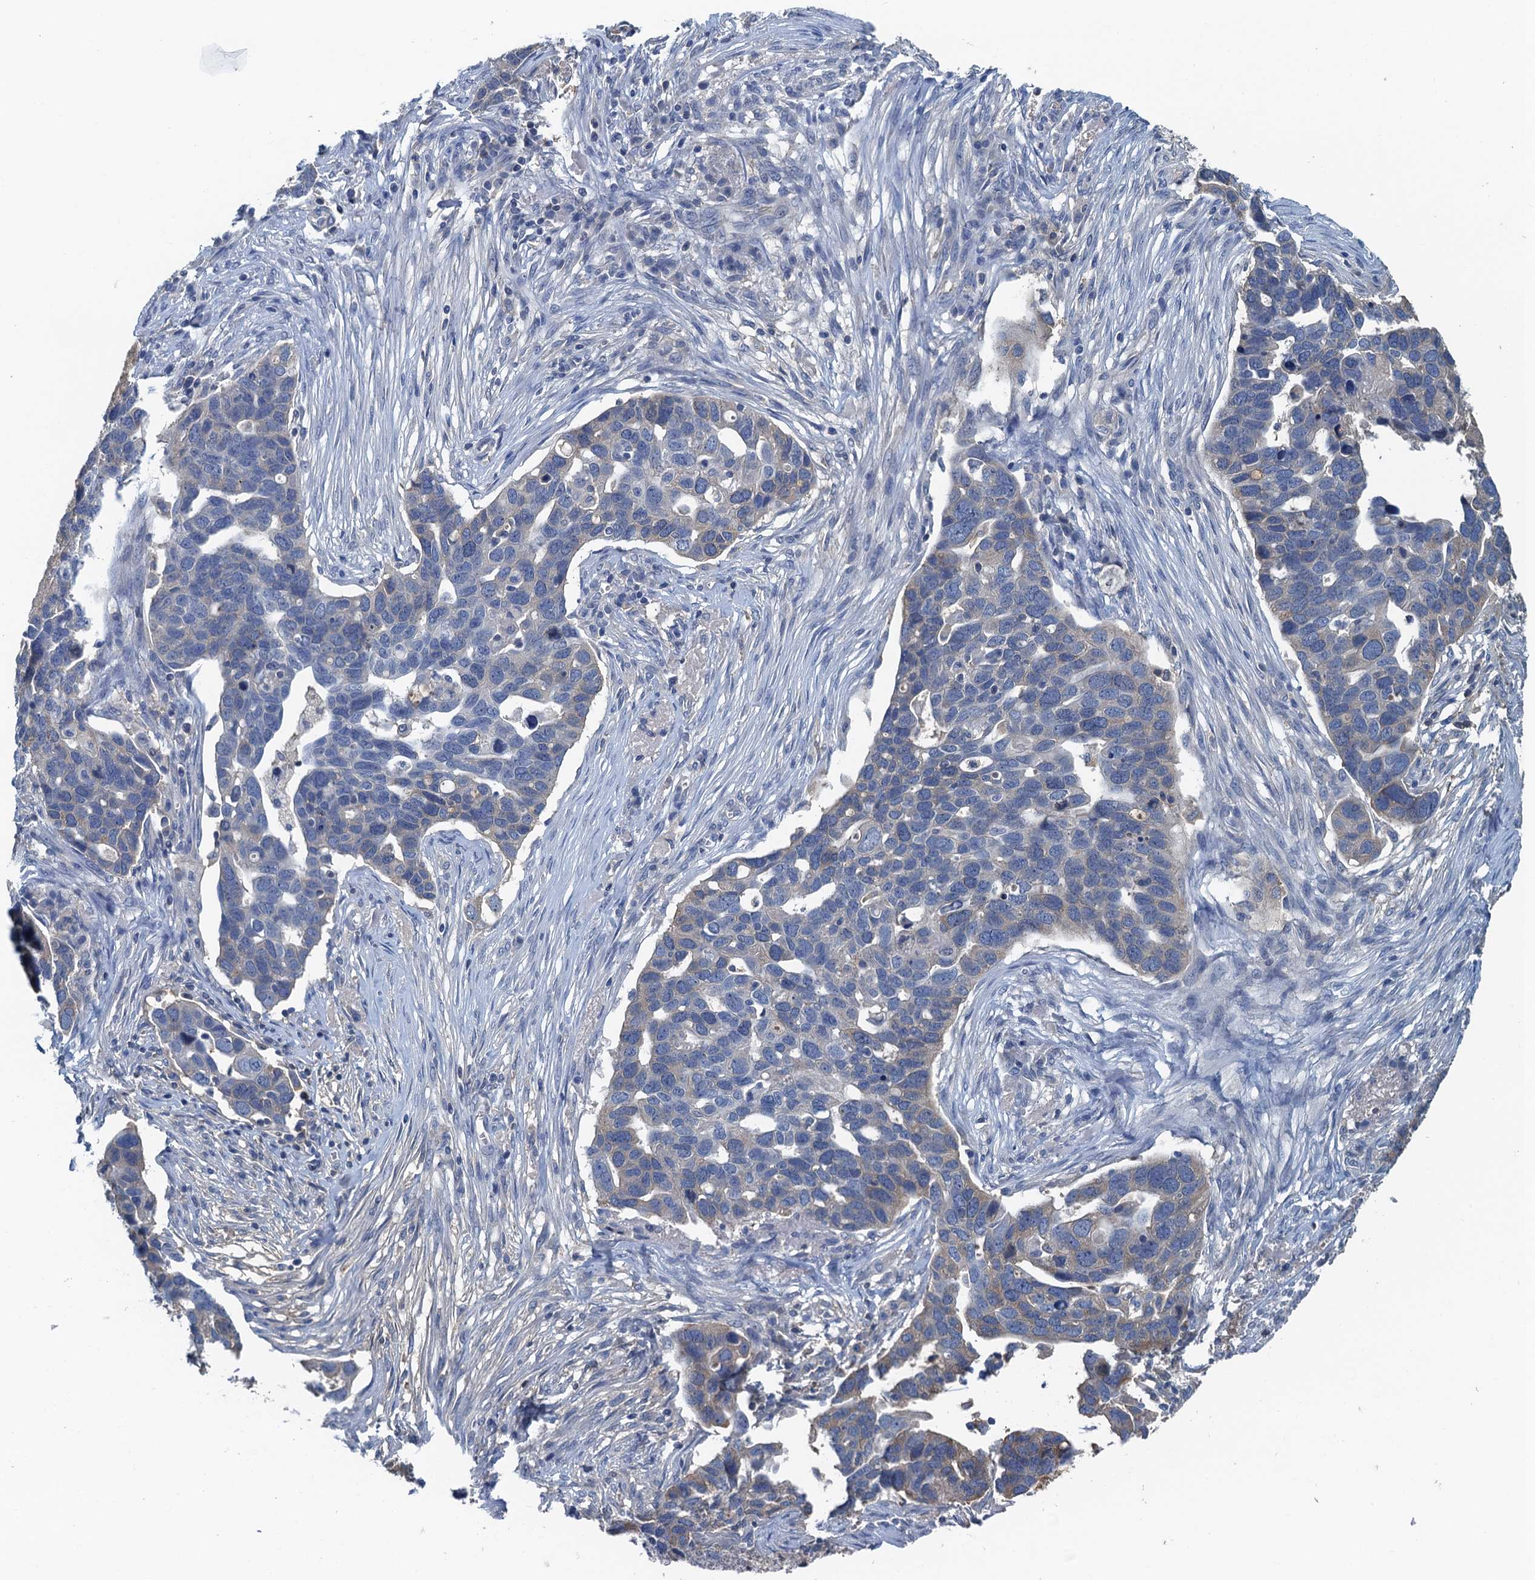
{"staining": {"intensity": "weak", "quantity": "<25%", "location": "cytoplasmic/membranous"}, "tissue": "ovarian cancer", "cell_type": "Tumor cells", "image_type": "cancer", "snomed": [{"axis": "morphology", "description": "Cystadenocarcinoma, serous, NOS"}, {"axis": "topography", "description": "Ovary"}], "caption": "Tumor cells are negative for protein expression in human ovarian cancer. The staining was performed using DAB (3,3'-diaminobenzidine) to visualize the protein expression in brown, while the nuclei were stained in blue with hematoxylin (Magnification: 20x).", "gene": "LSM14B", "patient": {"sex": "female", "age": 54}}